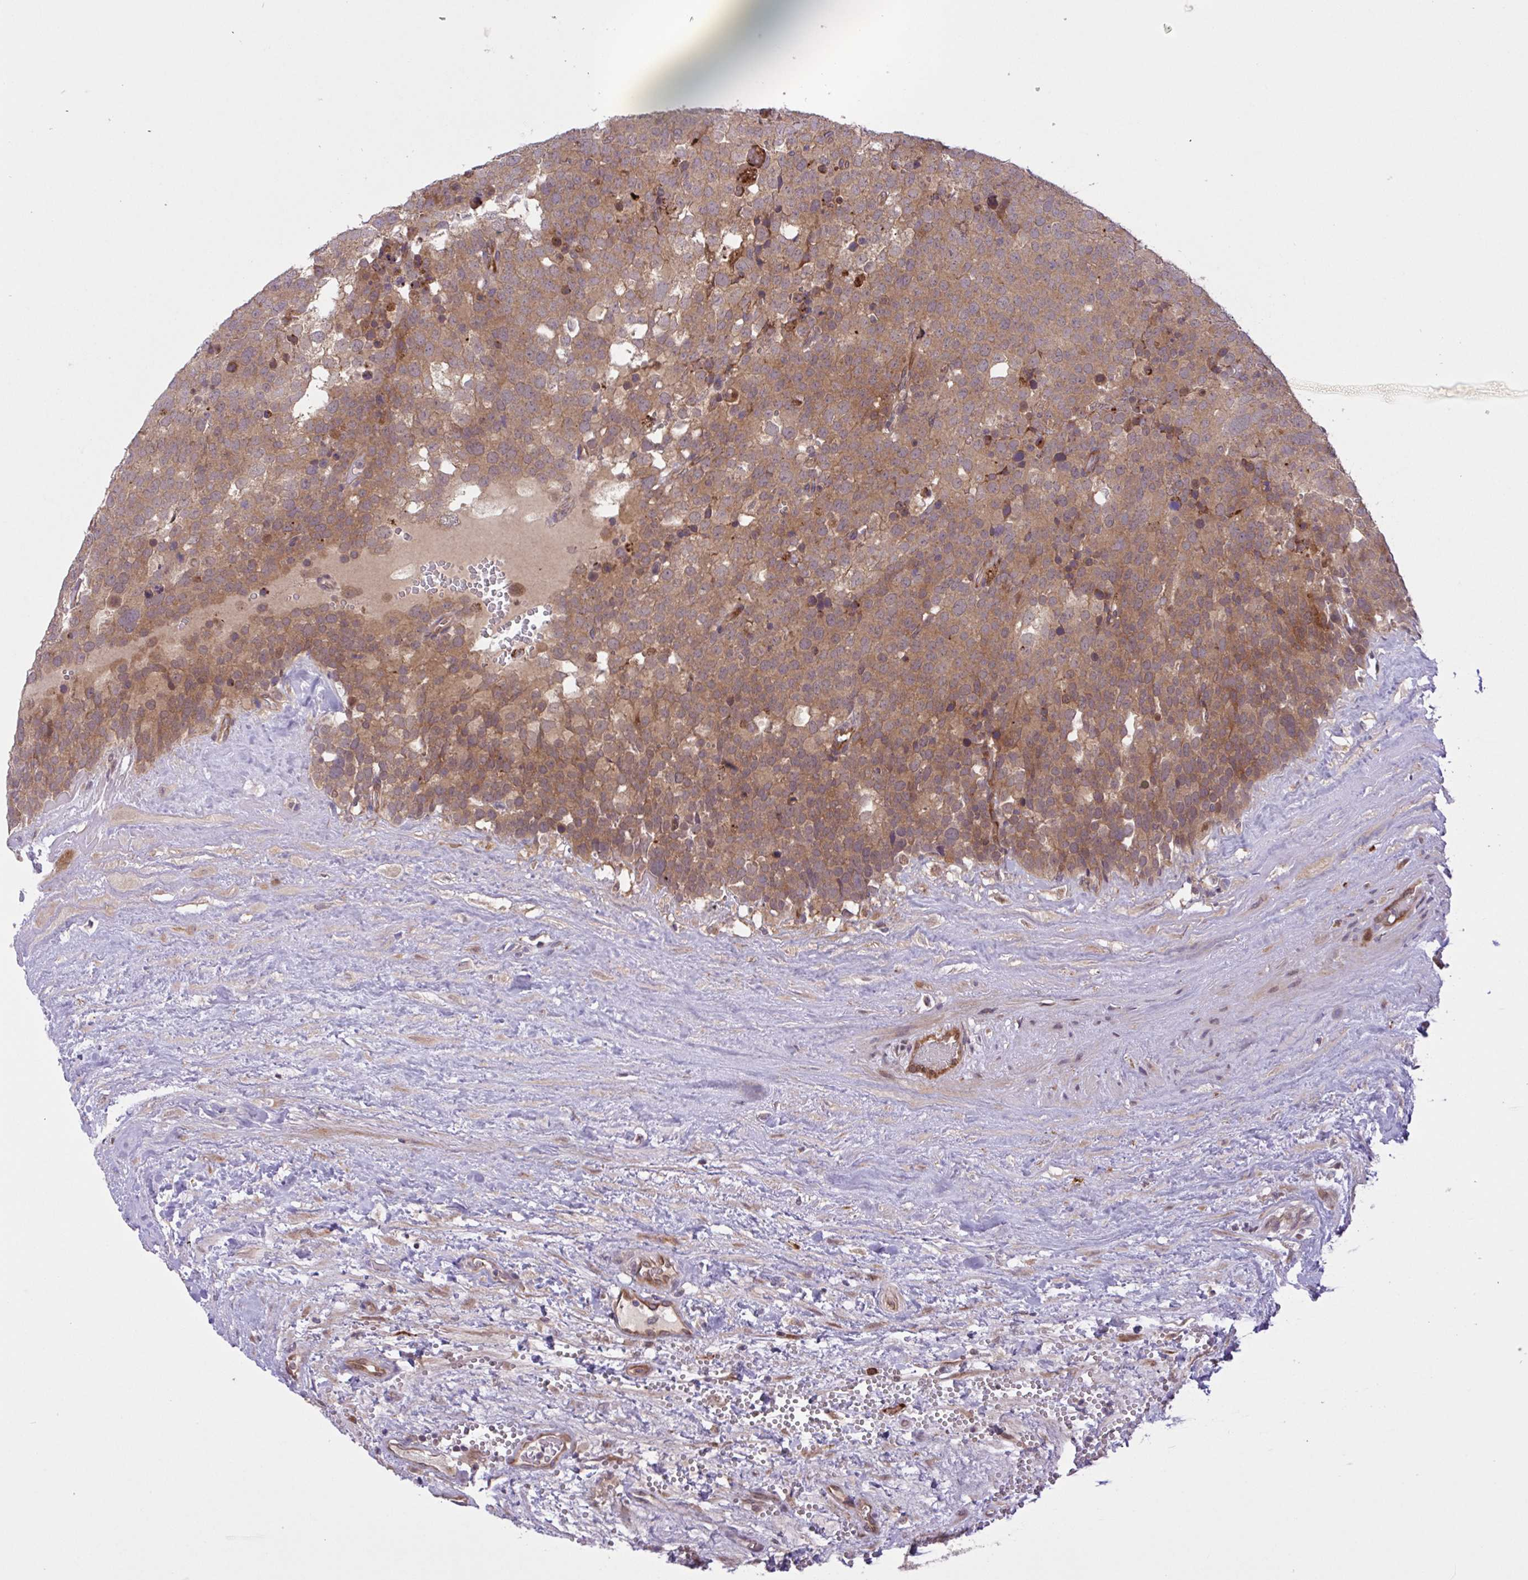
{"staining": {"intensity": "moderate", "quantity": ">75%", "location": "cytoplasmic/membranous"}, "tissue": "testis cancer", "cell_type": "Tumor cells", "image_type": "cancer", "snomed": [{"axis": "morphology", "description": "Seminoma, NOS"}, {"axis": "topography", "description": "Testis"}], "caption": "Immunohistochemical staining of human seminoma (testis) reveals medium levels of moderate cytoplasmic/membranous expression in about >75% of tumor cells.", "gene": "INTS10", "patient": {"sex": "male", "age": 71}}